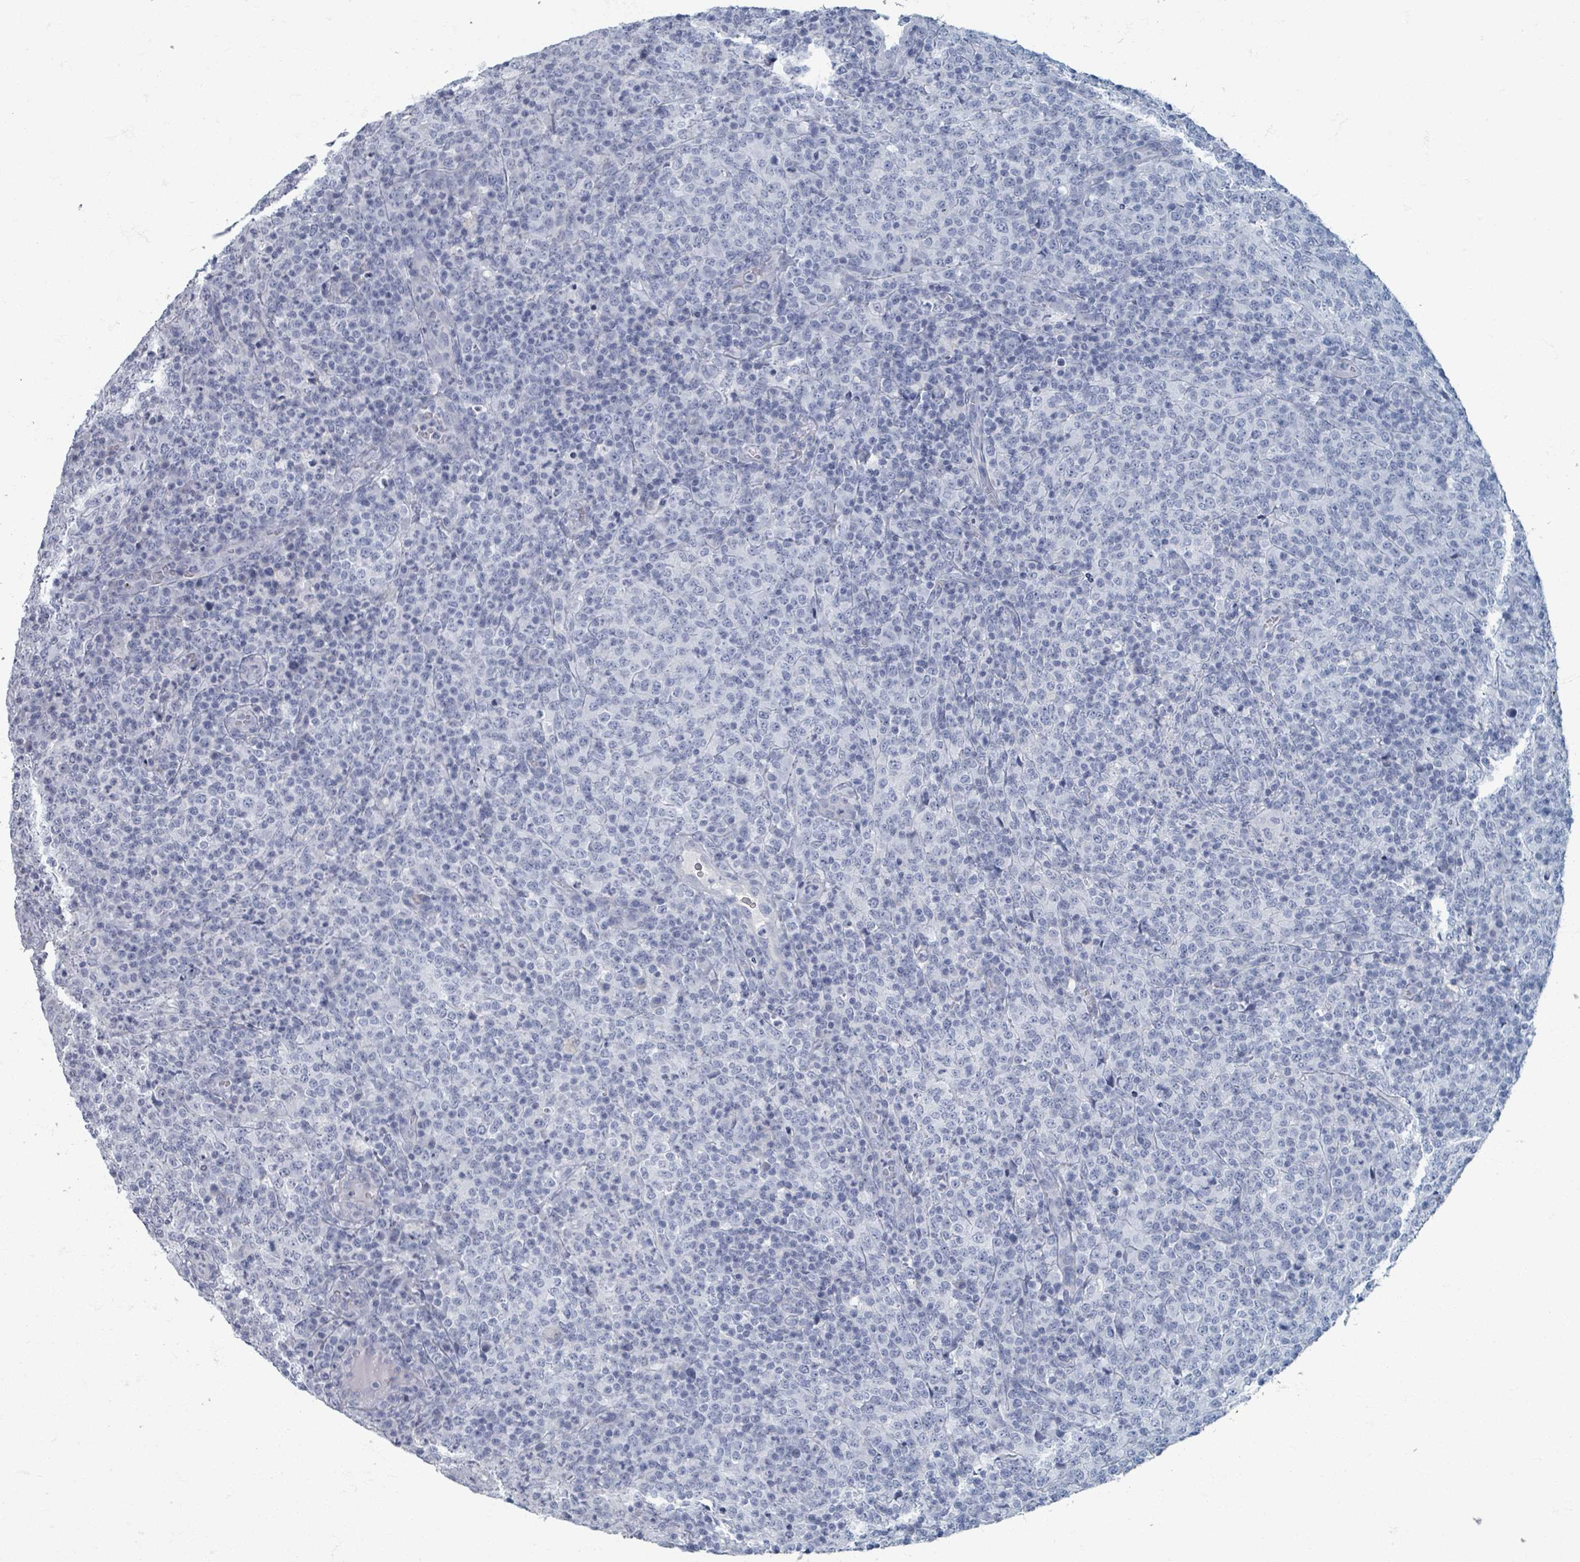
{"staining": {"intensity": "negative", "quantity": "none", "location": "none"}, "tissue": "lymphoma", "cell_type": "Tumor cells", "image_type": "cancer", "snomed": [{"axis": "morphology", "description": "Malignant lymphoma, non-Hodgkin's type, High grade"}, {"axis": "topography", "description": "Lymph node"}], "caption": "DAB immunohistochemical staining of lymphoma shows no significant expression in tumor cells. (Brightfield microscopy of DAB immunohistochemistry at high magnification).", "gene": "TAS2R1", "patient": {"sex": "male", "age": 54}}